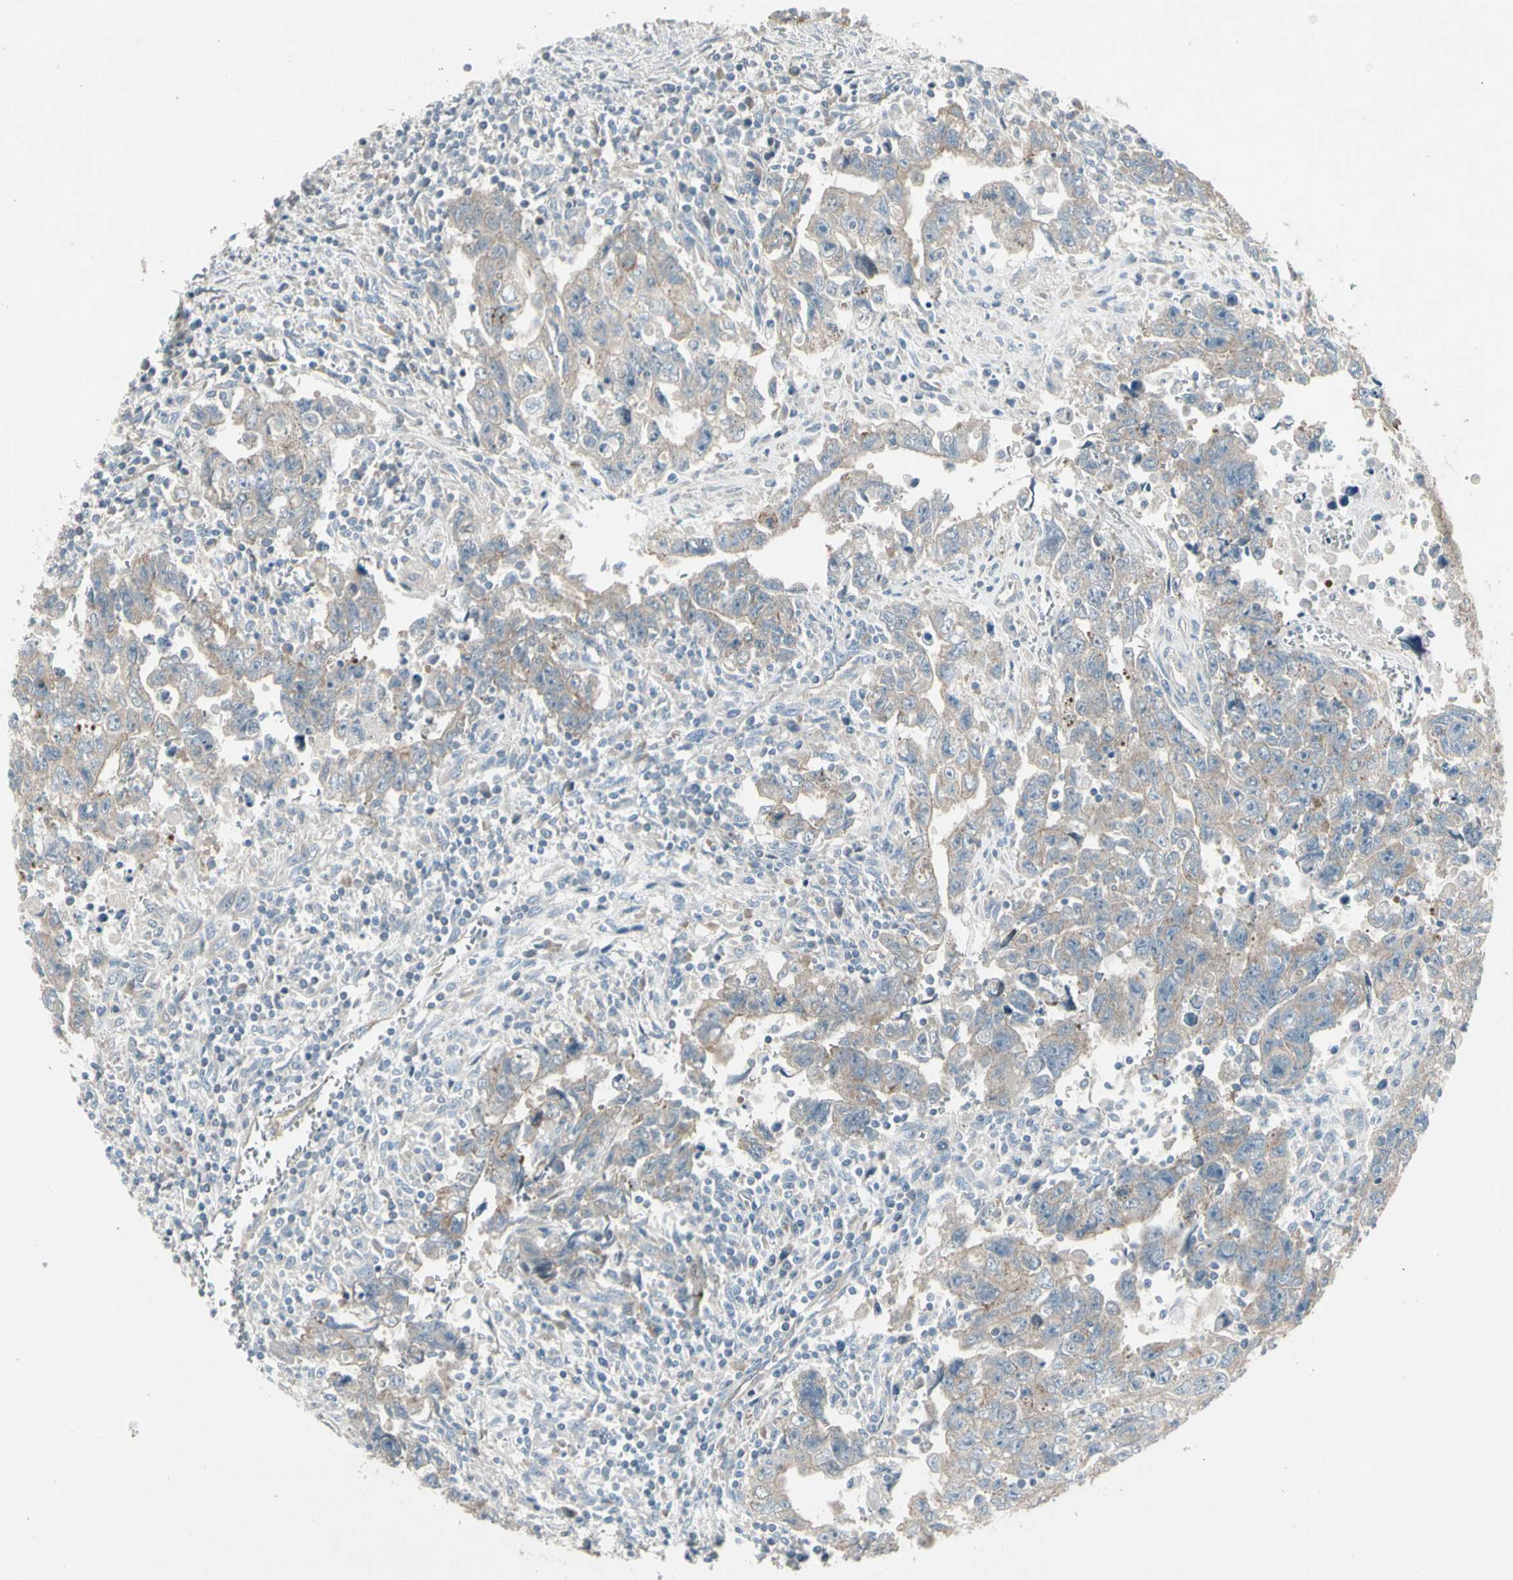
{"staining": {"intensity": "weak", "quantity": ">75%", "location": "cytoplasmic/membranous"}, "tissue": "testis cancer", "cell_type": "Tumor cells", "image_type": "cancer", "snomed": [{"axis": "morphology", "description": "Carcinoma, Embryonal, NOS"}, {"axis": "topography", "description": "Testis"}], "caption": "This is an image of IHC staining of embryonal carcinoma (testis), which shows weak positivity in the cytoplasmic/membranous of tumor cells.", "gene": "PANK2", "patient": {"sex": "male", "age": 28}}